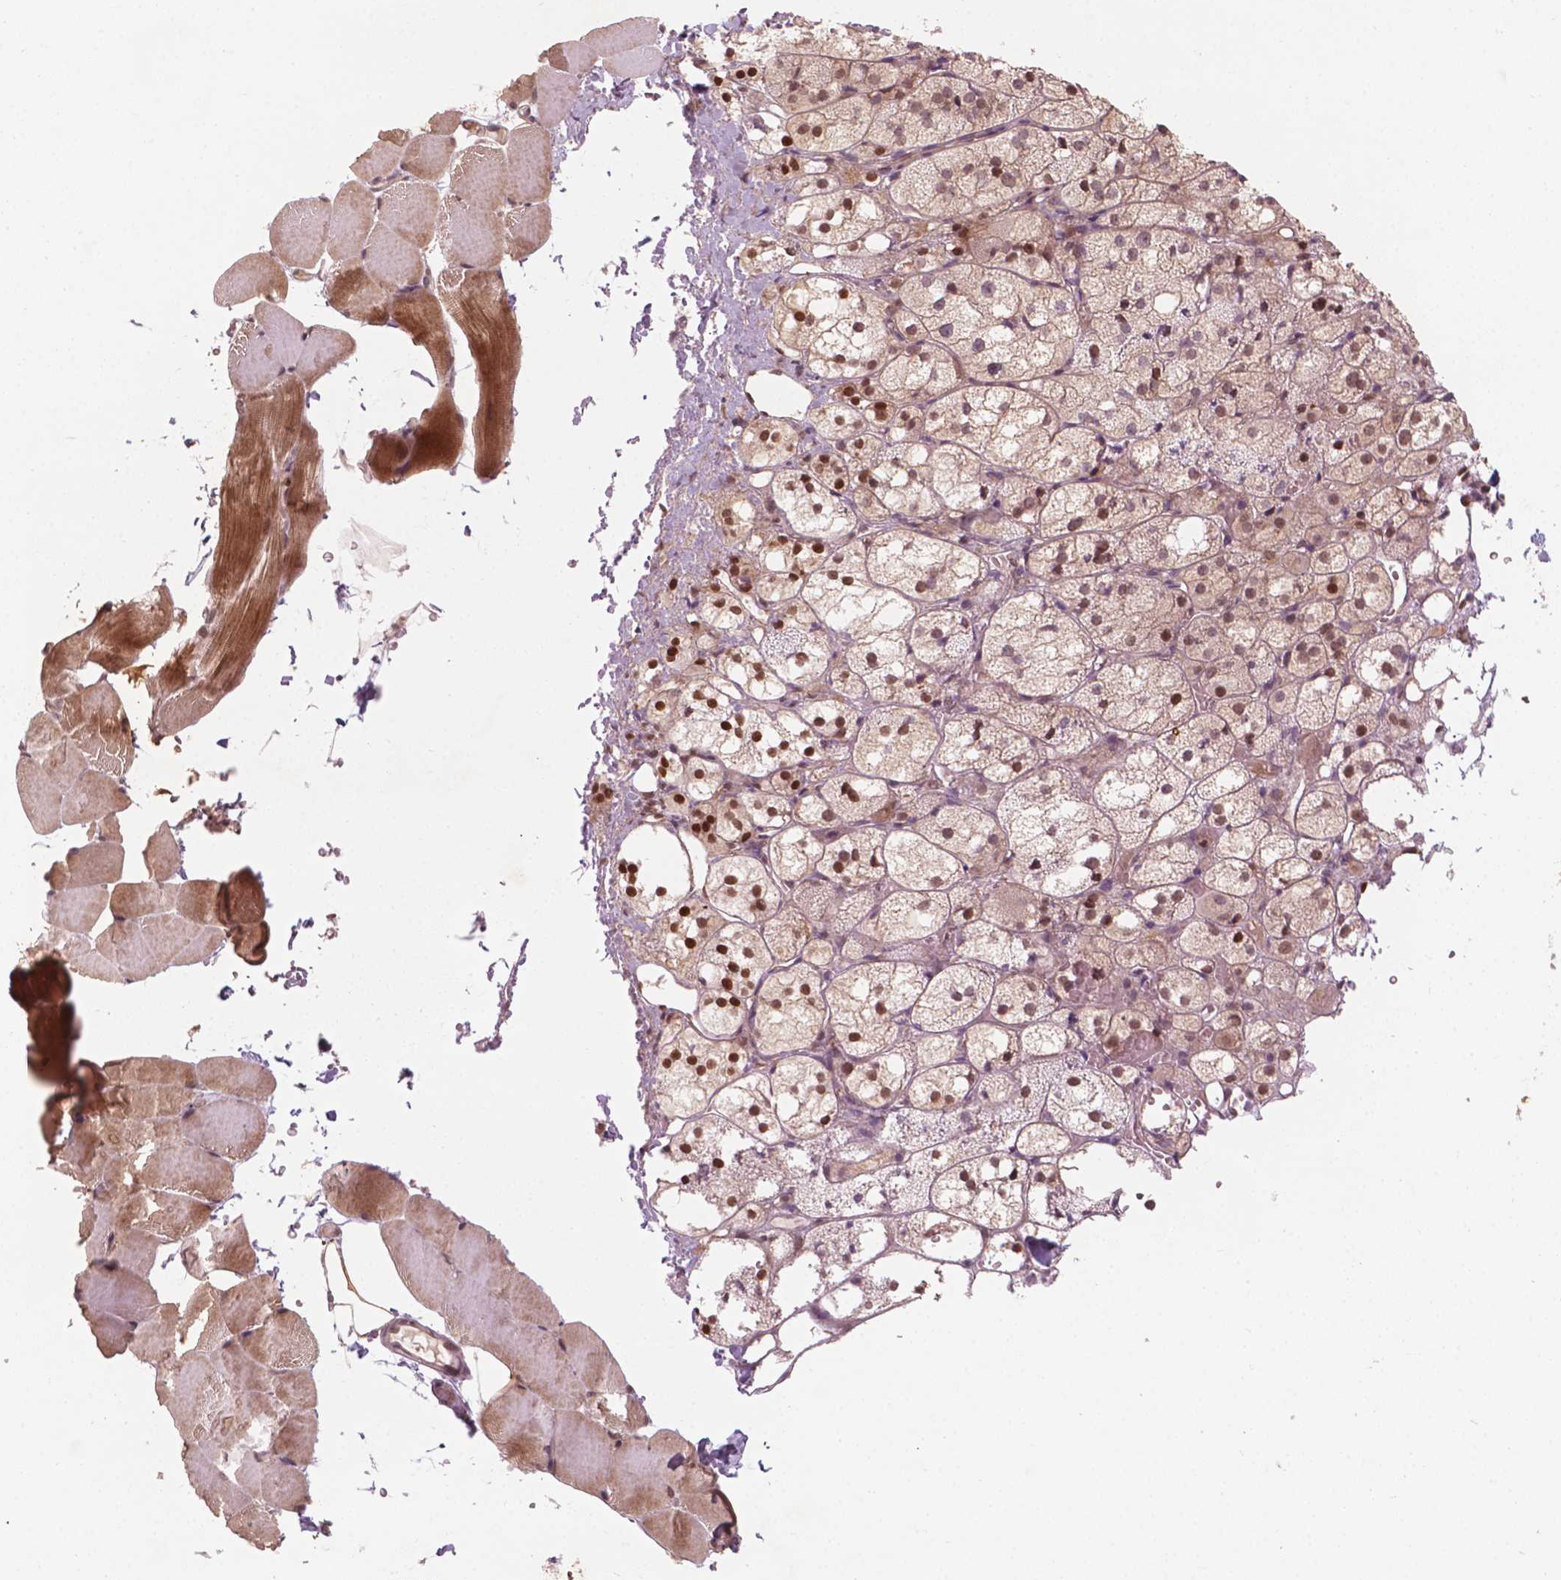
{"staining": {"intensity": "moderate", "quantity": ">75%", "location": "cytoplasmic/membranous"}, "tissue": "skeletal muscle", "cell_type": "Myocytes", "image_type": "normal", "snomed": [{"axis": "morphology", "description": "Normal tissue, NOS"}, {"axis": "topography", "description": "Skeletal muscle"}], "caption": "The immunohistochemical stain highlights moderate cytoplasmic/membranous staining in myocytes of normal skeletal muscle. (IHC, brightfield microscopy, high magnification).", "gene": "NFAT5", "patient": {"sex": "female", "age": 37}}